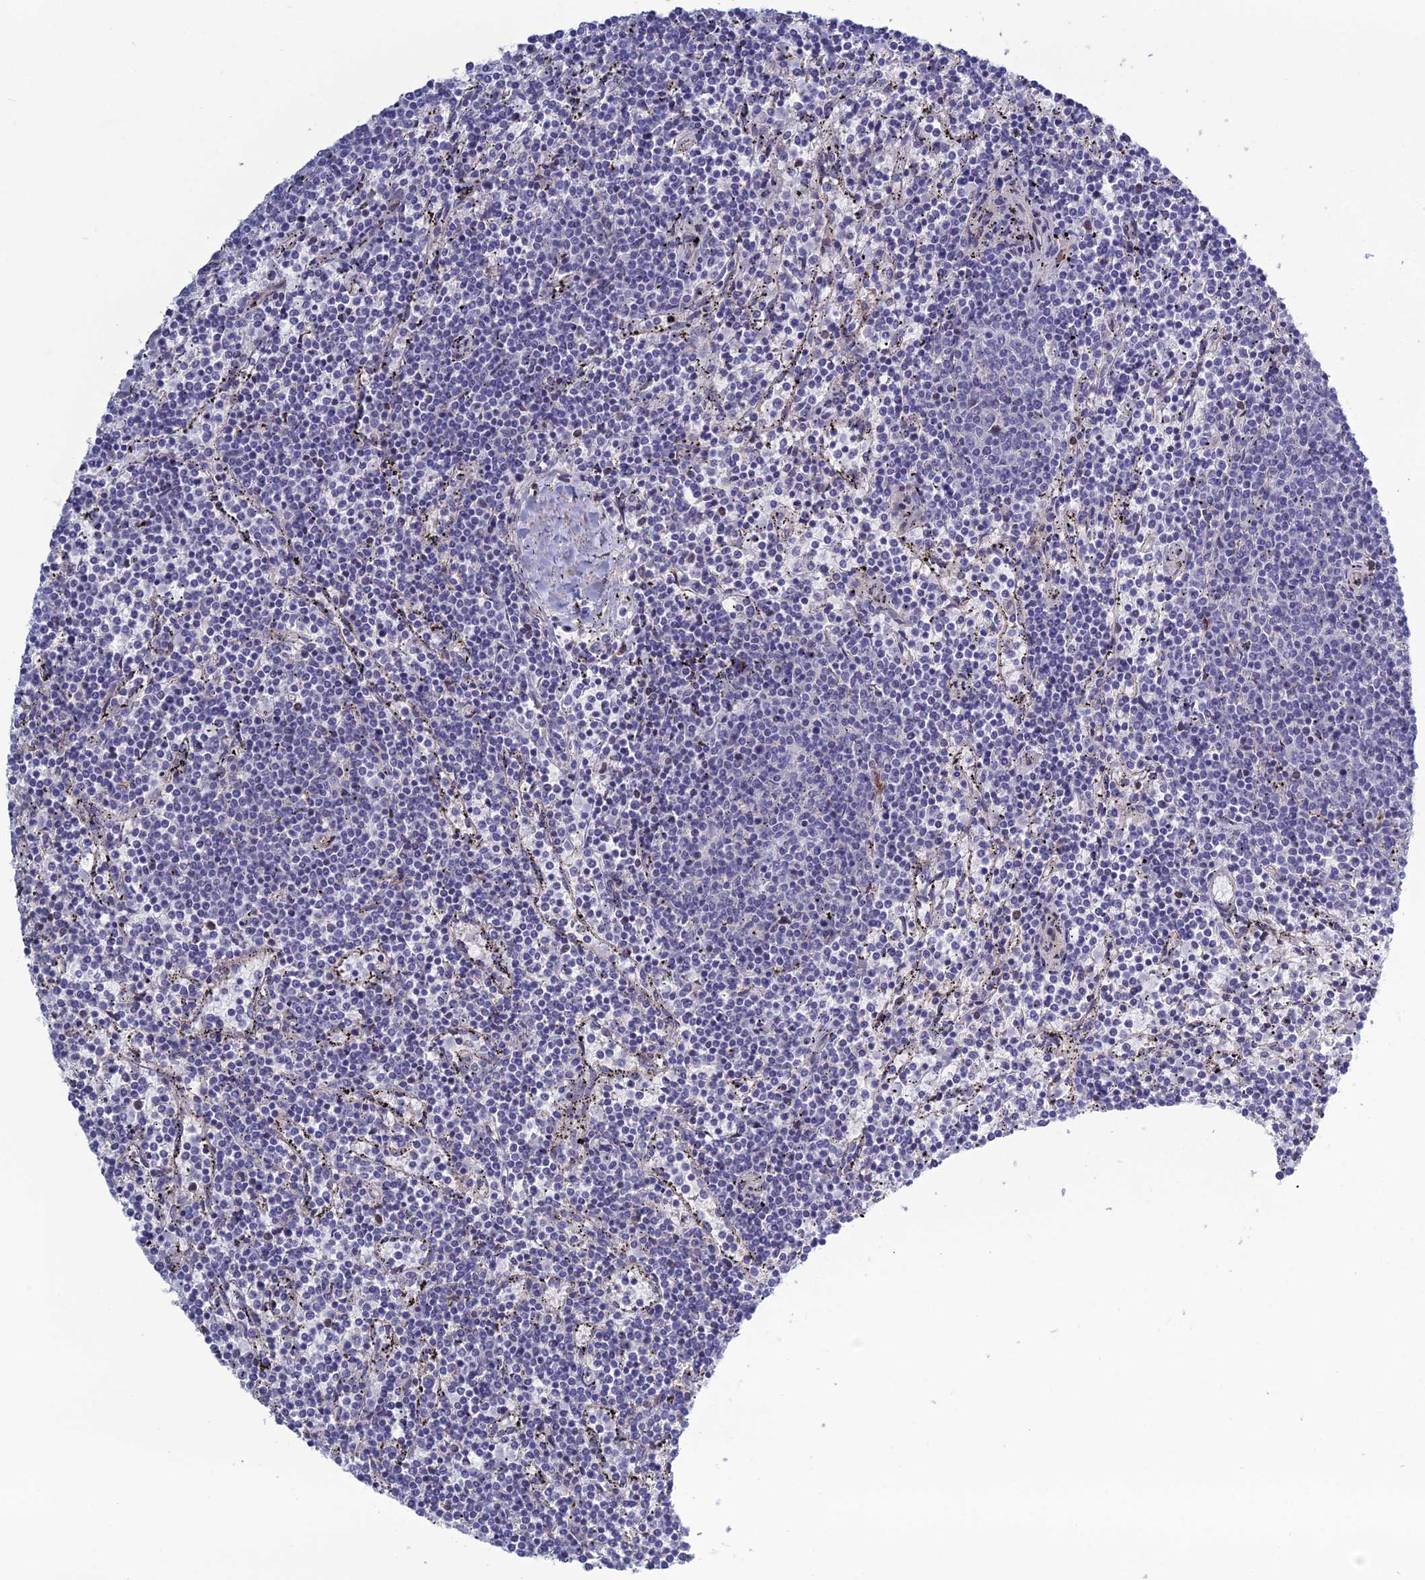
{"staining": {"intensity": "negative", "quantity": "none", "location": "none"}, "tissue": "lymphoma", "cell_type": "Tumor cells", "image_type": "cancer", "snomed": [{"axis": "morphology", "description": "Malignant lymphoma, non-Hodgkin's type, Low grade"}, {"axis": "topography", "description": "Spleen"}], "caption": "Immunohistochemical staining of low-grade malignant lymphoma, non-Hodgkin's type displays no significant expression in tumor cells.", "gene": "LZTS2", "patient": {"sex": "female", "age": 50}}